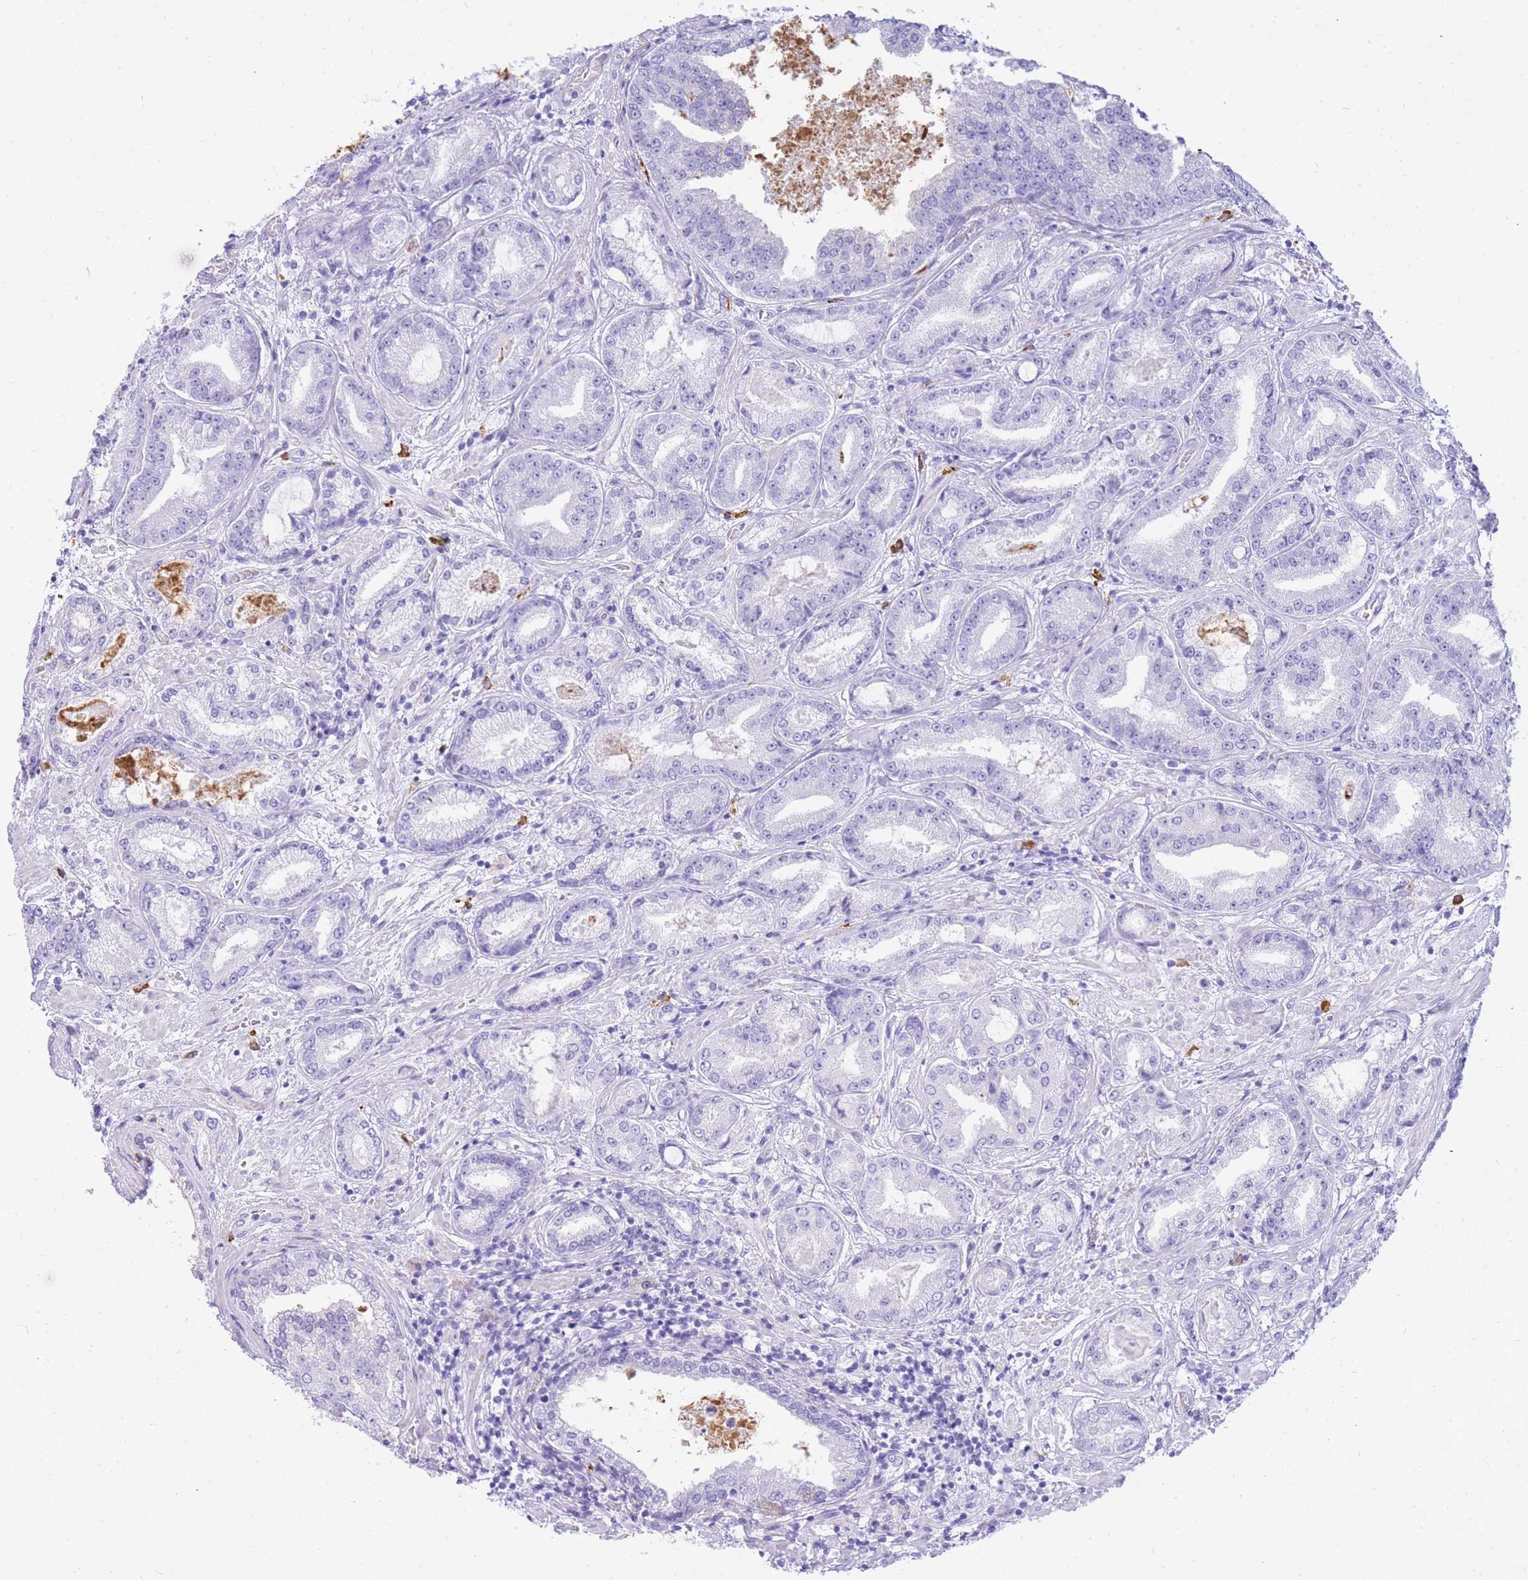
{"staining": {"intensity": "negative", "quantity": "none", "location": "none"}, "tissue": "prostate cancer", "cell_type": "Tumor cells", "image_type": "cancer", "snomed": [{"axis": "morphology", "description": "Adenocarcinoma, High grade"}, {"axis": "topography", "description": "Prostate"}], "caption": "The photomicrograph exhibits no significant positivity in tumor cells of prostate cancer (adenocarcinoma (high-grade)). Brightfield microscopy of immunohistochemistry stained with DAB (3,3'-diaminobenzidine) (brown) and hematoxylin (blue), captured at high magnification.", "gene": "HERC1", "patient": {"sex": "male", "age": 68}}